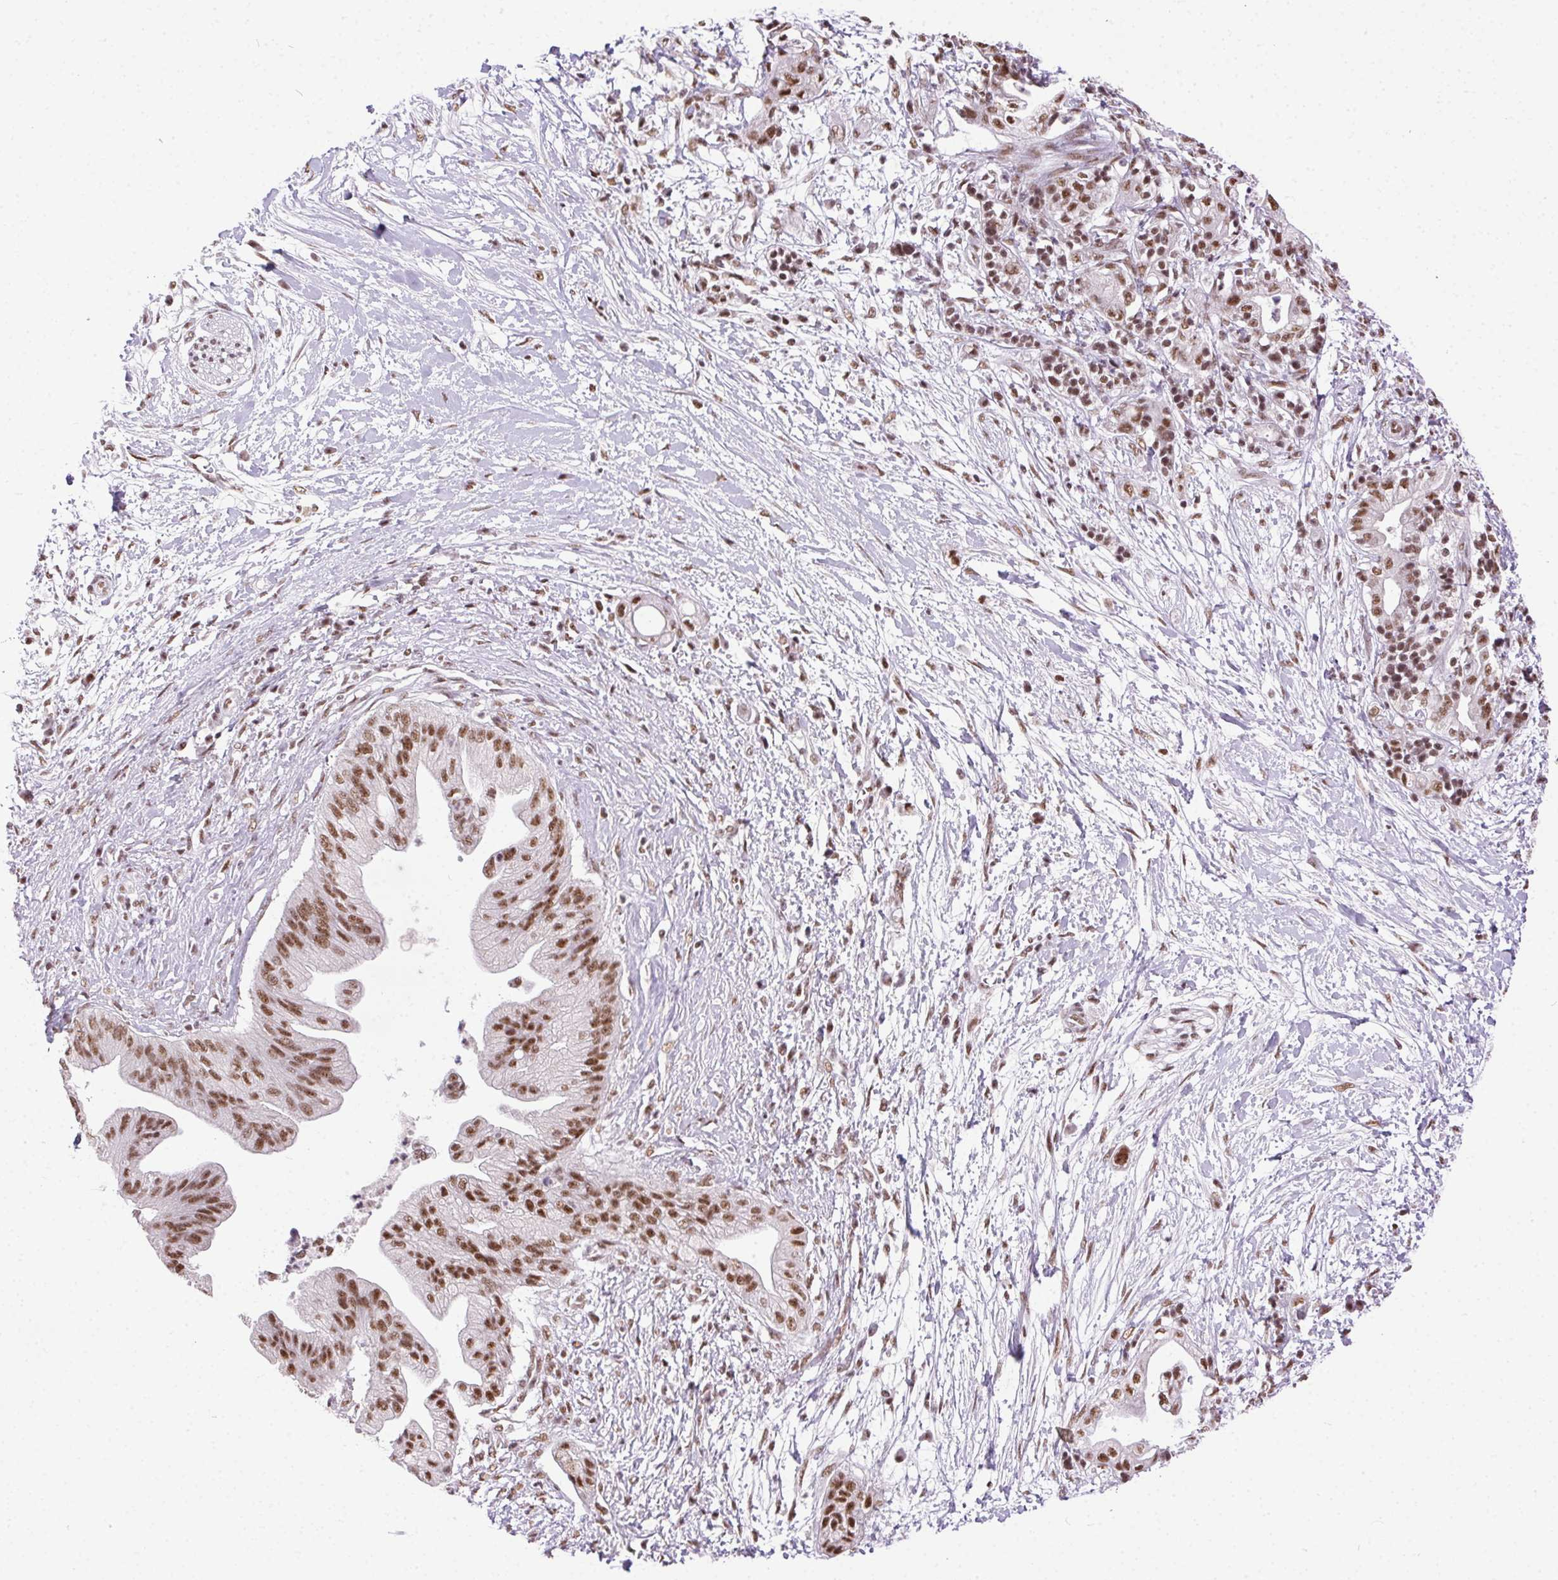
{"staining": {"intensity": "strong", "quantity": ">75%", "location": "nuclear"}, "tissue": "pancreatic cancer", "cell_type": "Tumor cells", "image_type": "cancer", "snomed": [{"axis": "morphology", "description": "Normal tissue, NOS"}, {"axis": "morphology", "description": "Adenocarcinoma, NOS"}, {"axis": "topography", "description": "Lymph node"}, {"axis": "topography", "description": "Pancreas"}], "caption": "High-power microscopy captured an immunohistochemistry (IHC) micrograph of pancreatic cancer (adenocarcinoma), revealing strong nuclear expression in about >75% of tumor cells. Using DAB (brown) and hematoxylin (blue) stains, captured at high magnification using brightfield microscopy.", "gene": "TRA2B", "patient": {"sex": "female", "age": 58}}